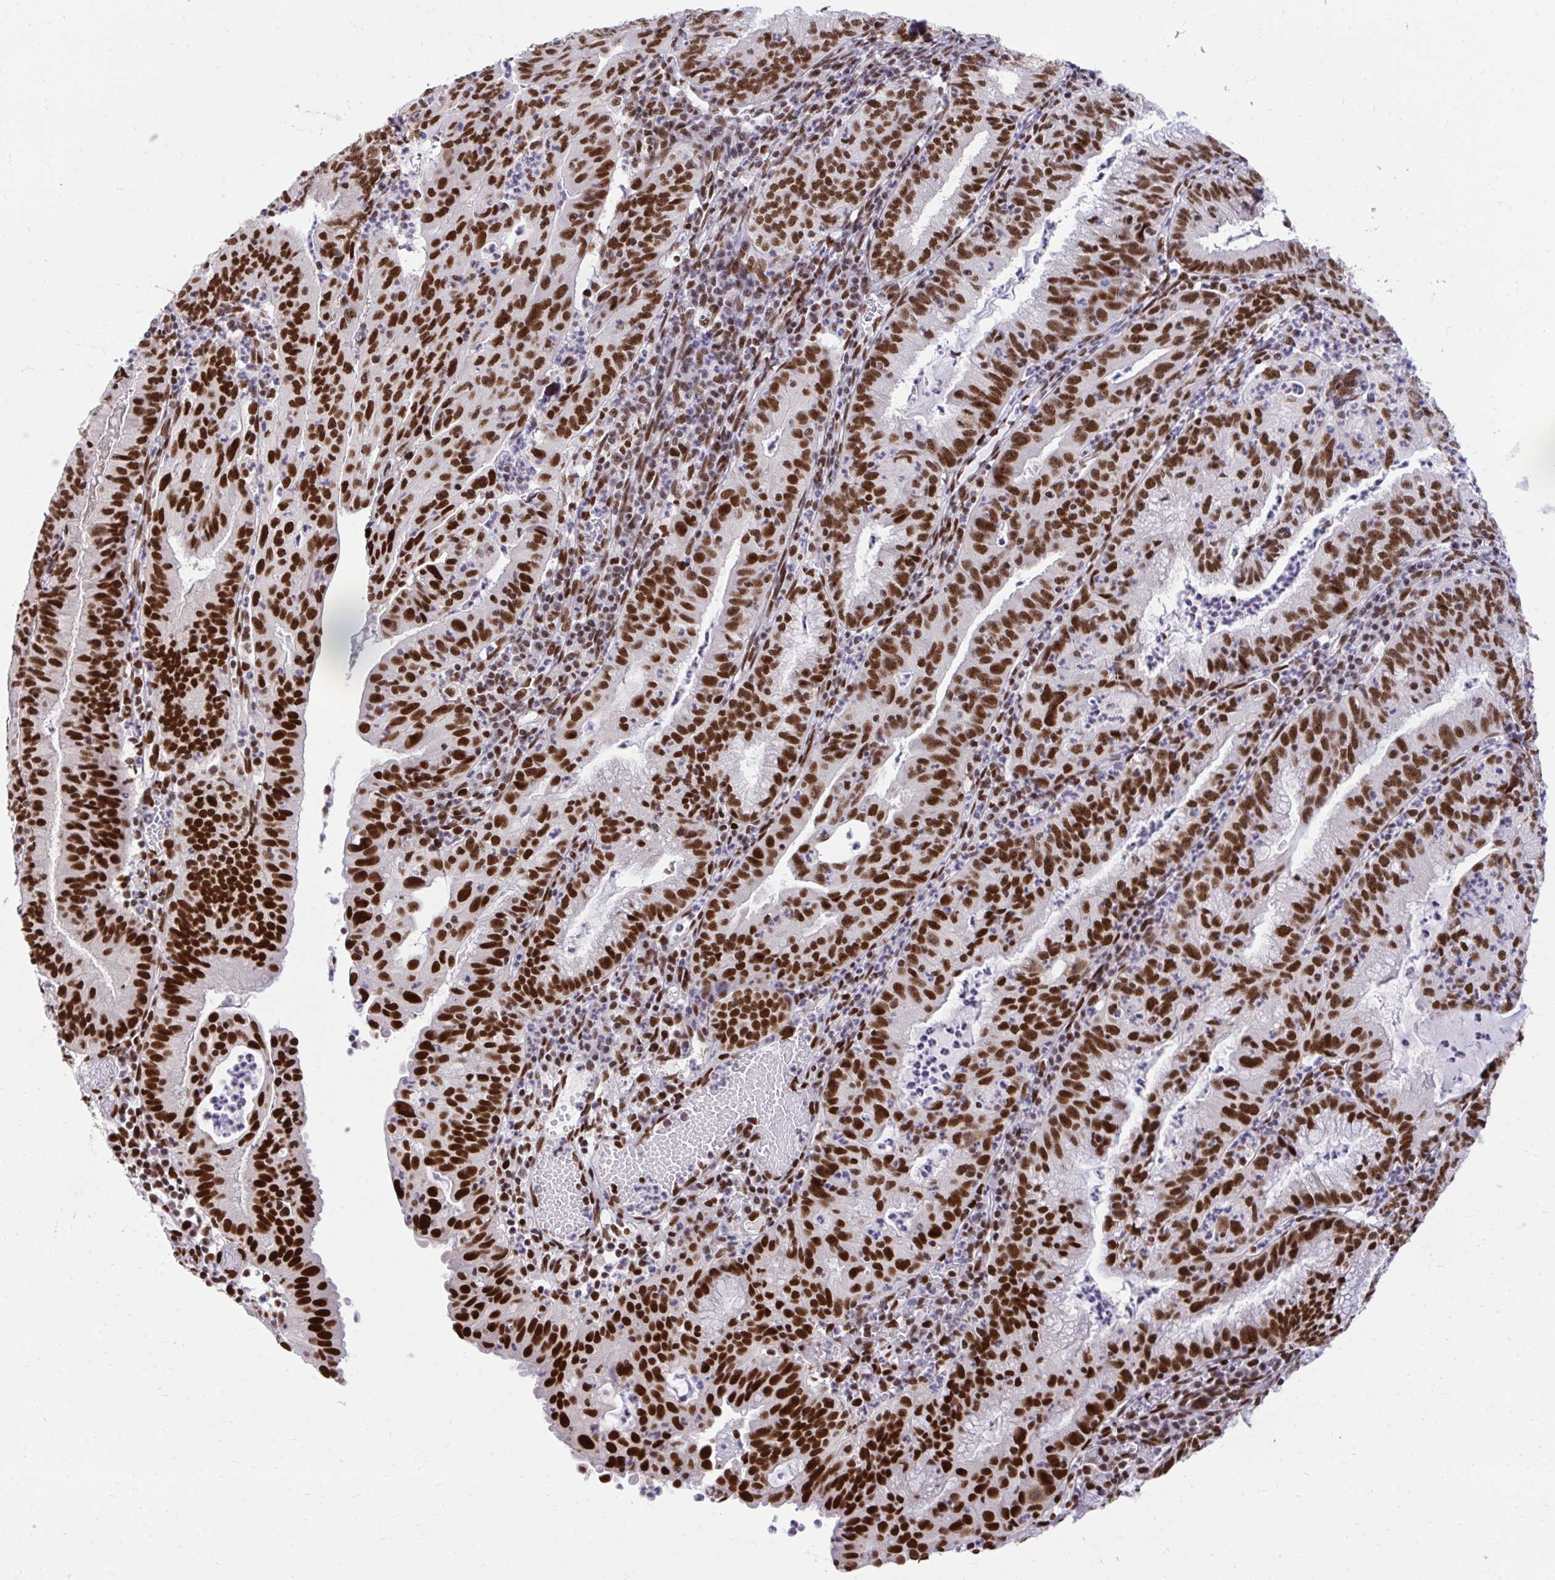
{"staining": {"intensity": "strong", "quantity": ">75%", "location": "nuclear"}, "tissue": "endometrial cancer", "cell_type": "Tumor cells", "image_type": "cancer", "snomed": [{"axis": "morphology", "description": "Adenocarcinoma, NOS"}, {"axis": "topography", "description": "Endometrium"}], "caption": "IHC image of human endometrial cancer (adenocarcinoma) stained for a protein (brown), which displays high levels of strong nuclear expression in about >75% of tumor cells.", "gene": "CDYL", "patient": {"sex": "female", "age": 60}}